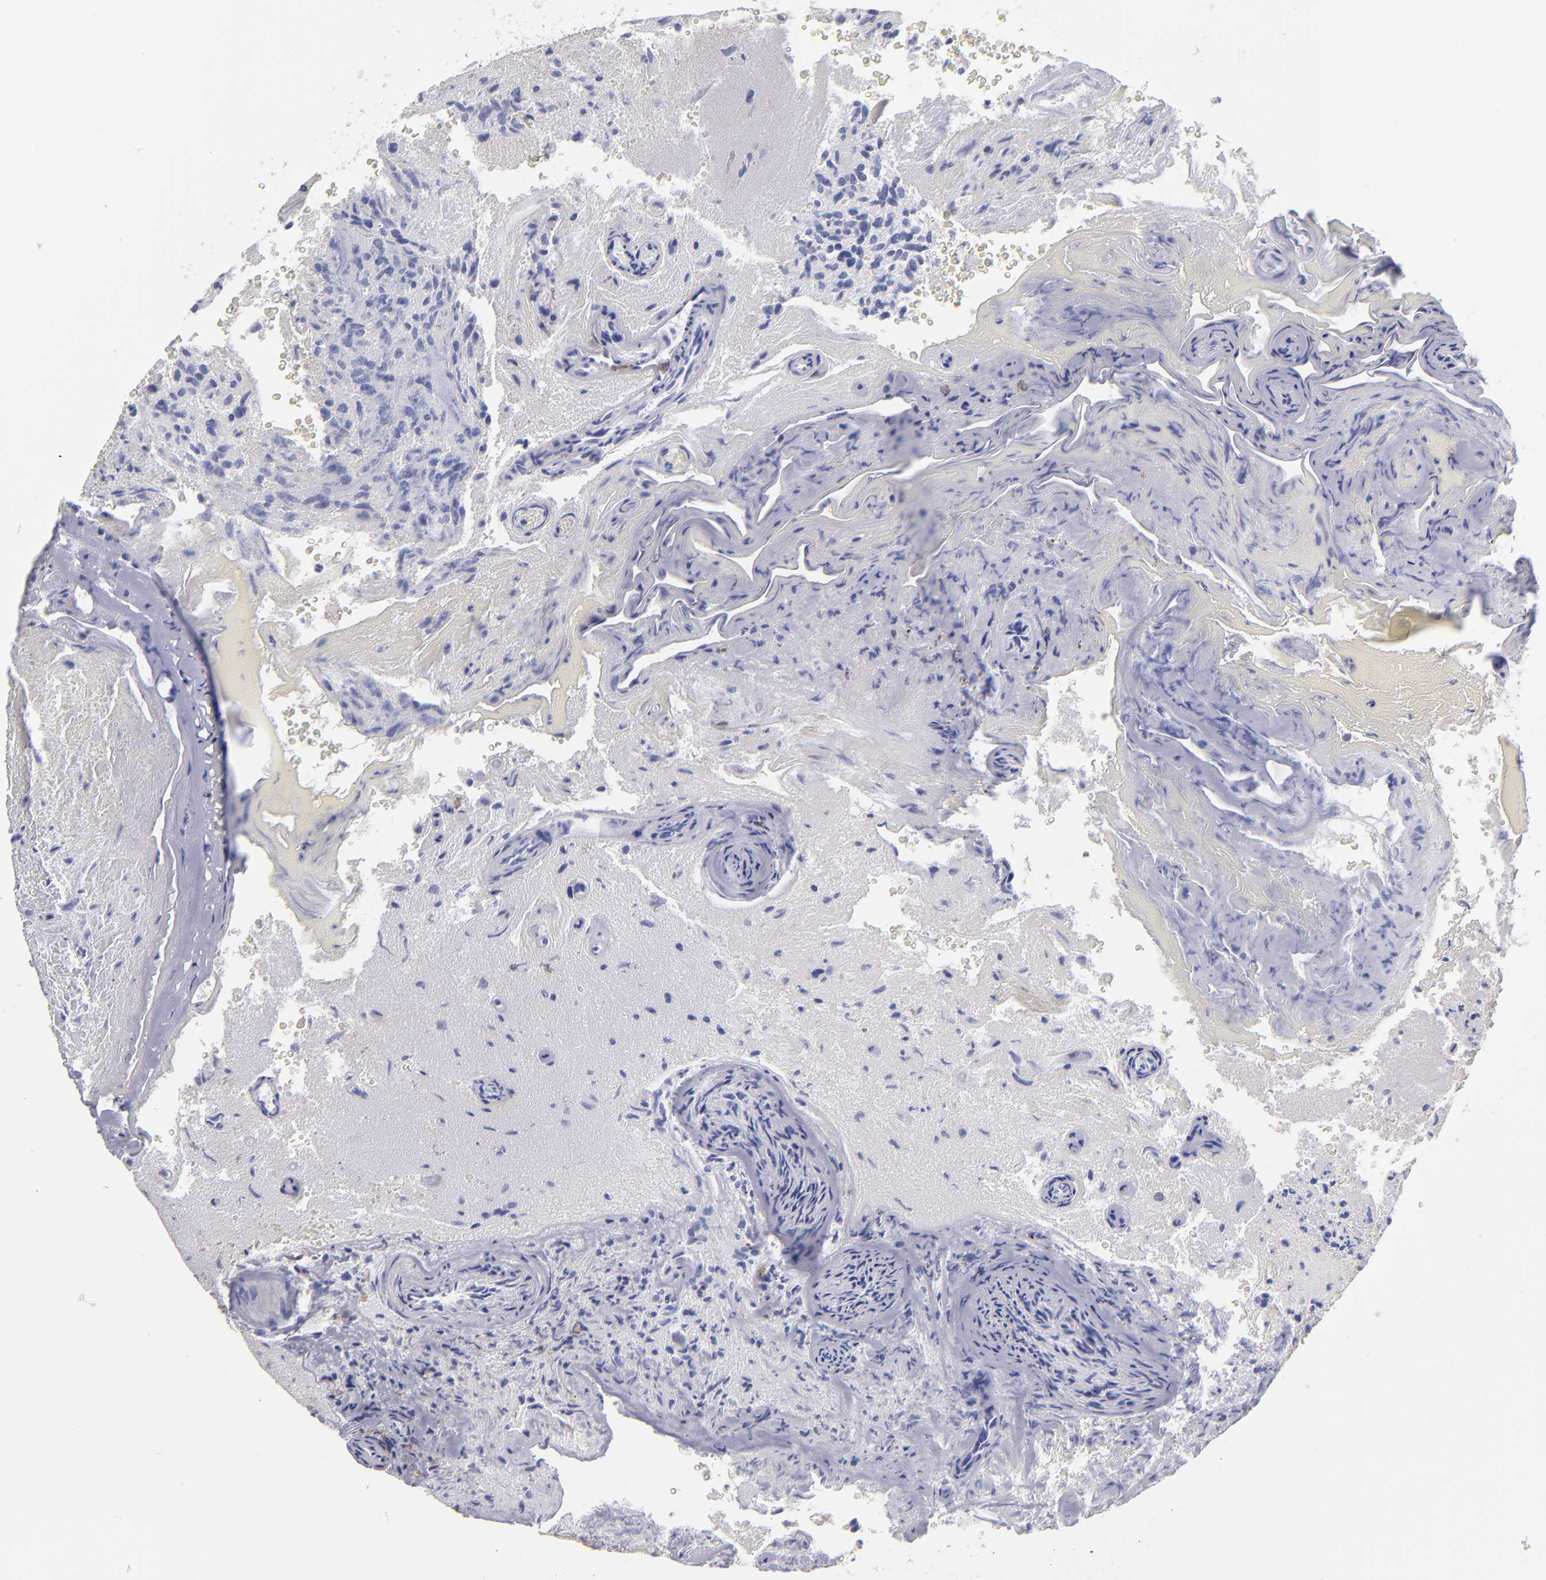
{"staining": {"intensity": "negative", "quantity": "none", "location": "none"}, "tissue": "glioma", "cell_type": "Tumor cells", "image_type": "cancer", "snomed": [{"axis": "morphology", "description": "Normal tissue, NOS"}, {"axis": "morphology", "description": "Glioma, malignant, High grade"}, {"axis": "topography", "description": "Cerebral cortex"}], "caption": "Immunohistochemical staining of human malignant high-grade glioma demonstrates no significant staining in tumor cells. The staining is performed using DAB (3,3'-diaminobenzidine) brown chromogen with nuclei counter-stained in using hematoxylin.", "gene": "MB", "patient": {"sex": "male", "age": 75}}